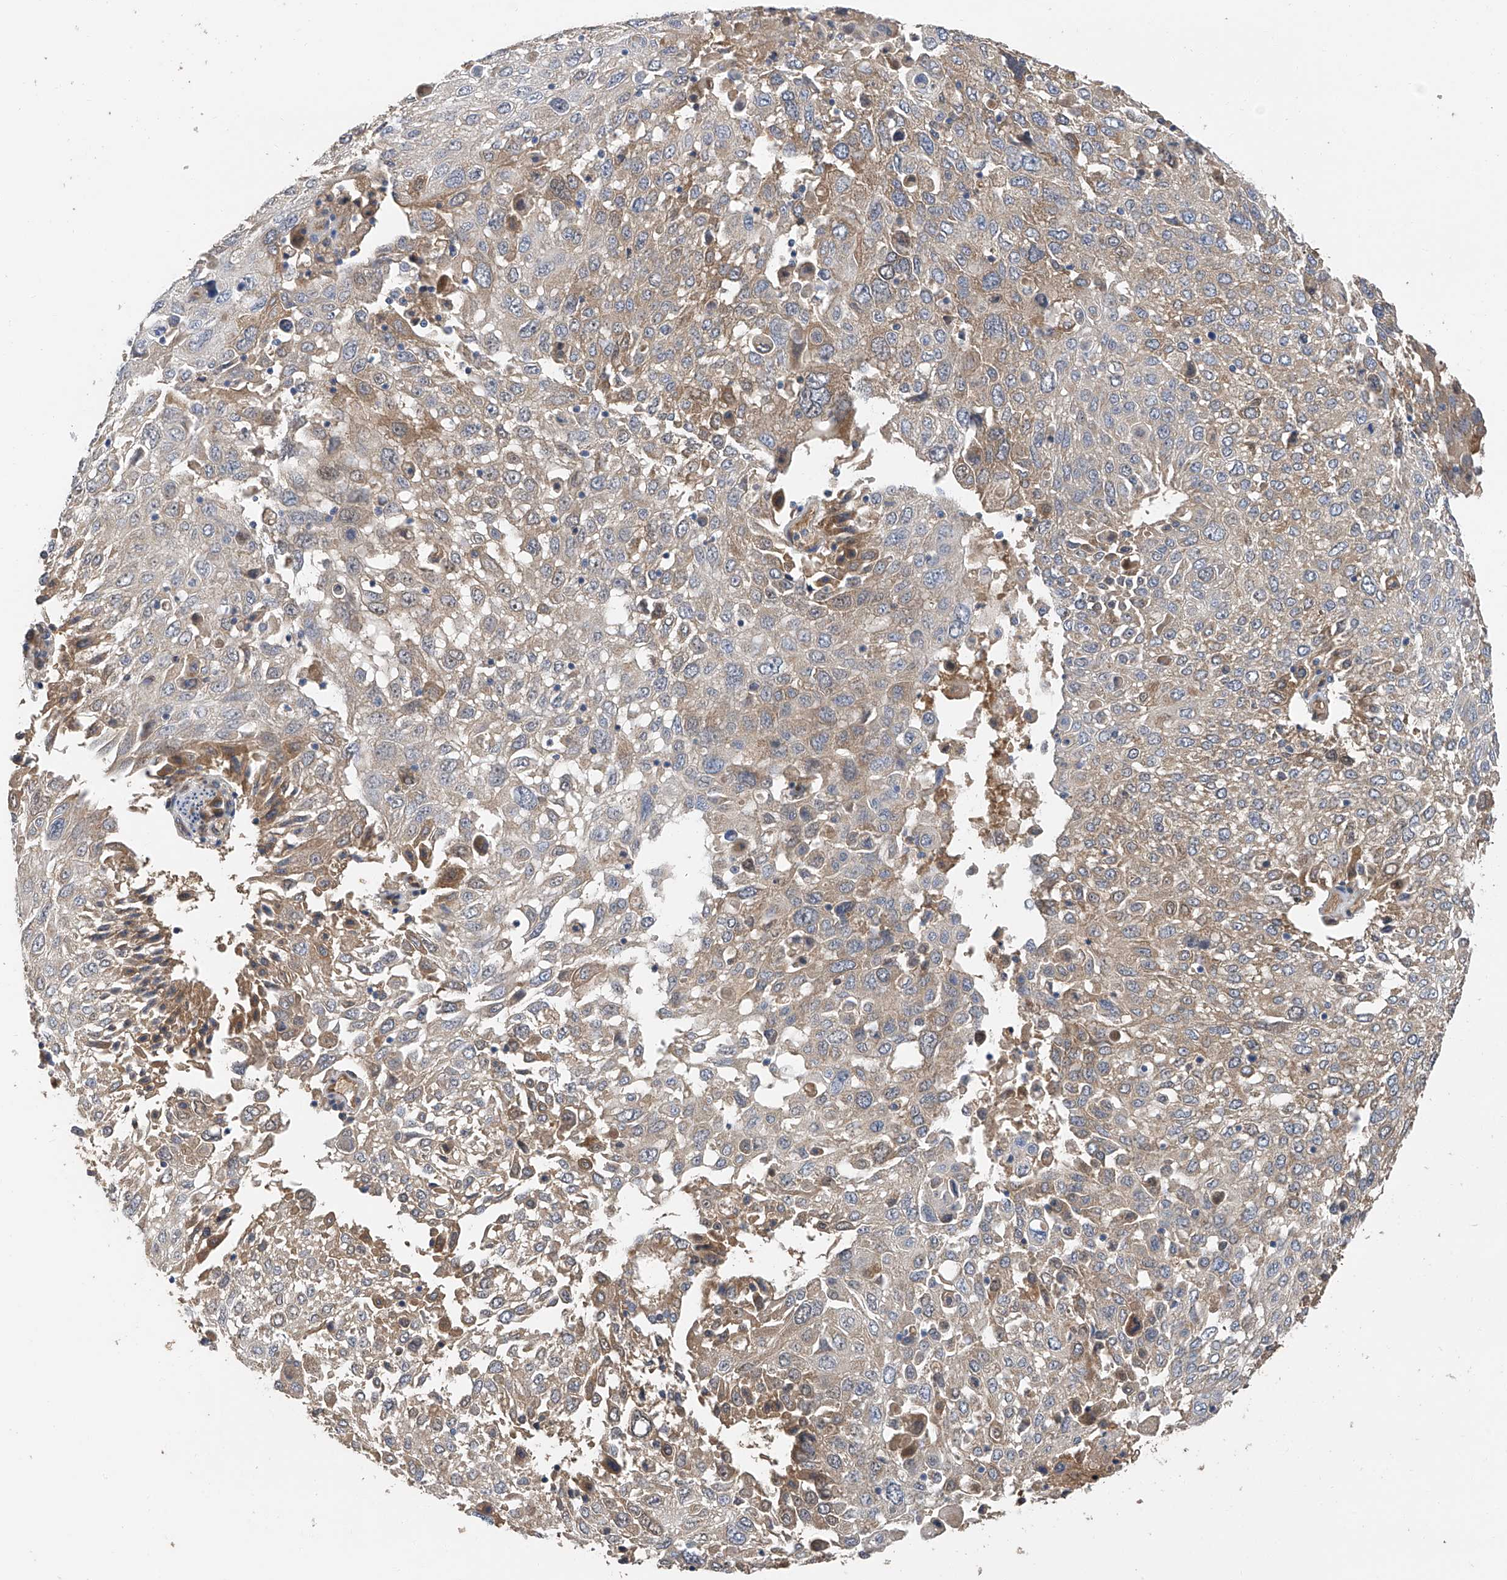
{"staining": {"intensity": "weak", "quantity": ">75%", "location": "cytoplasmic/membranous"}, "tissue": "lung cancer", "cell_type": "Tumor cells", "image_type": "cancer", "snomed": [{"axis": "morphology", "description": "Squamous cell carcinoma, NOS"}, {"axis": "topography", "description": "Lung"}], "caption": "Lung squamous cell carcinoma stained for a protein (brown) exhibits weak cytoplasmic/membranous positive expression in approximately >75% of tumor cells.", "gene": "PTK2", "patient": {"sex": "male", "age": 65}}